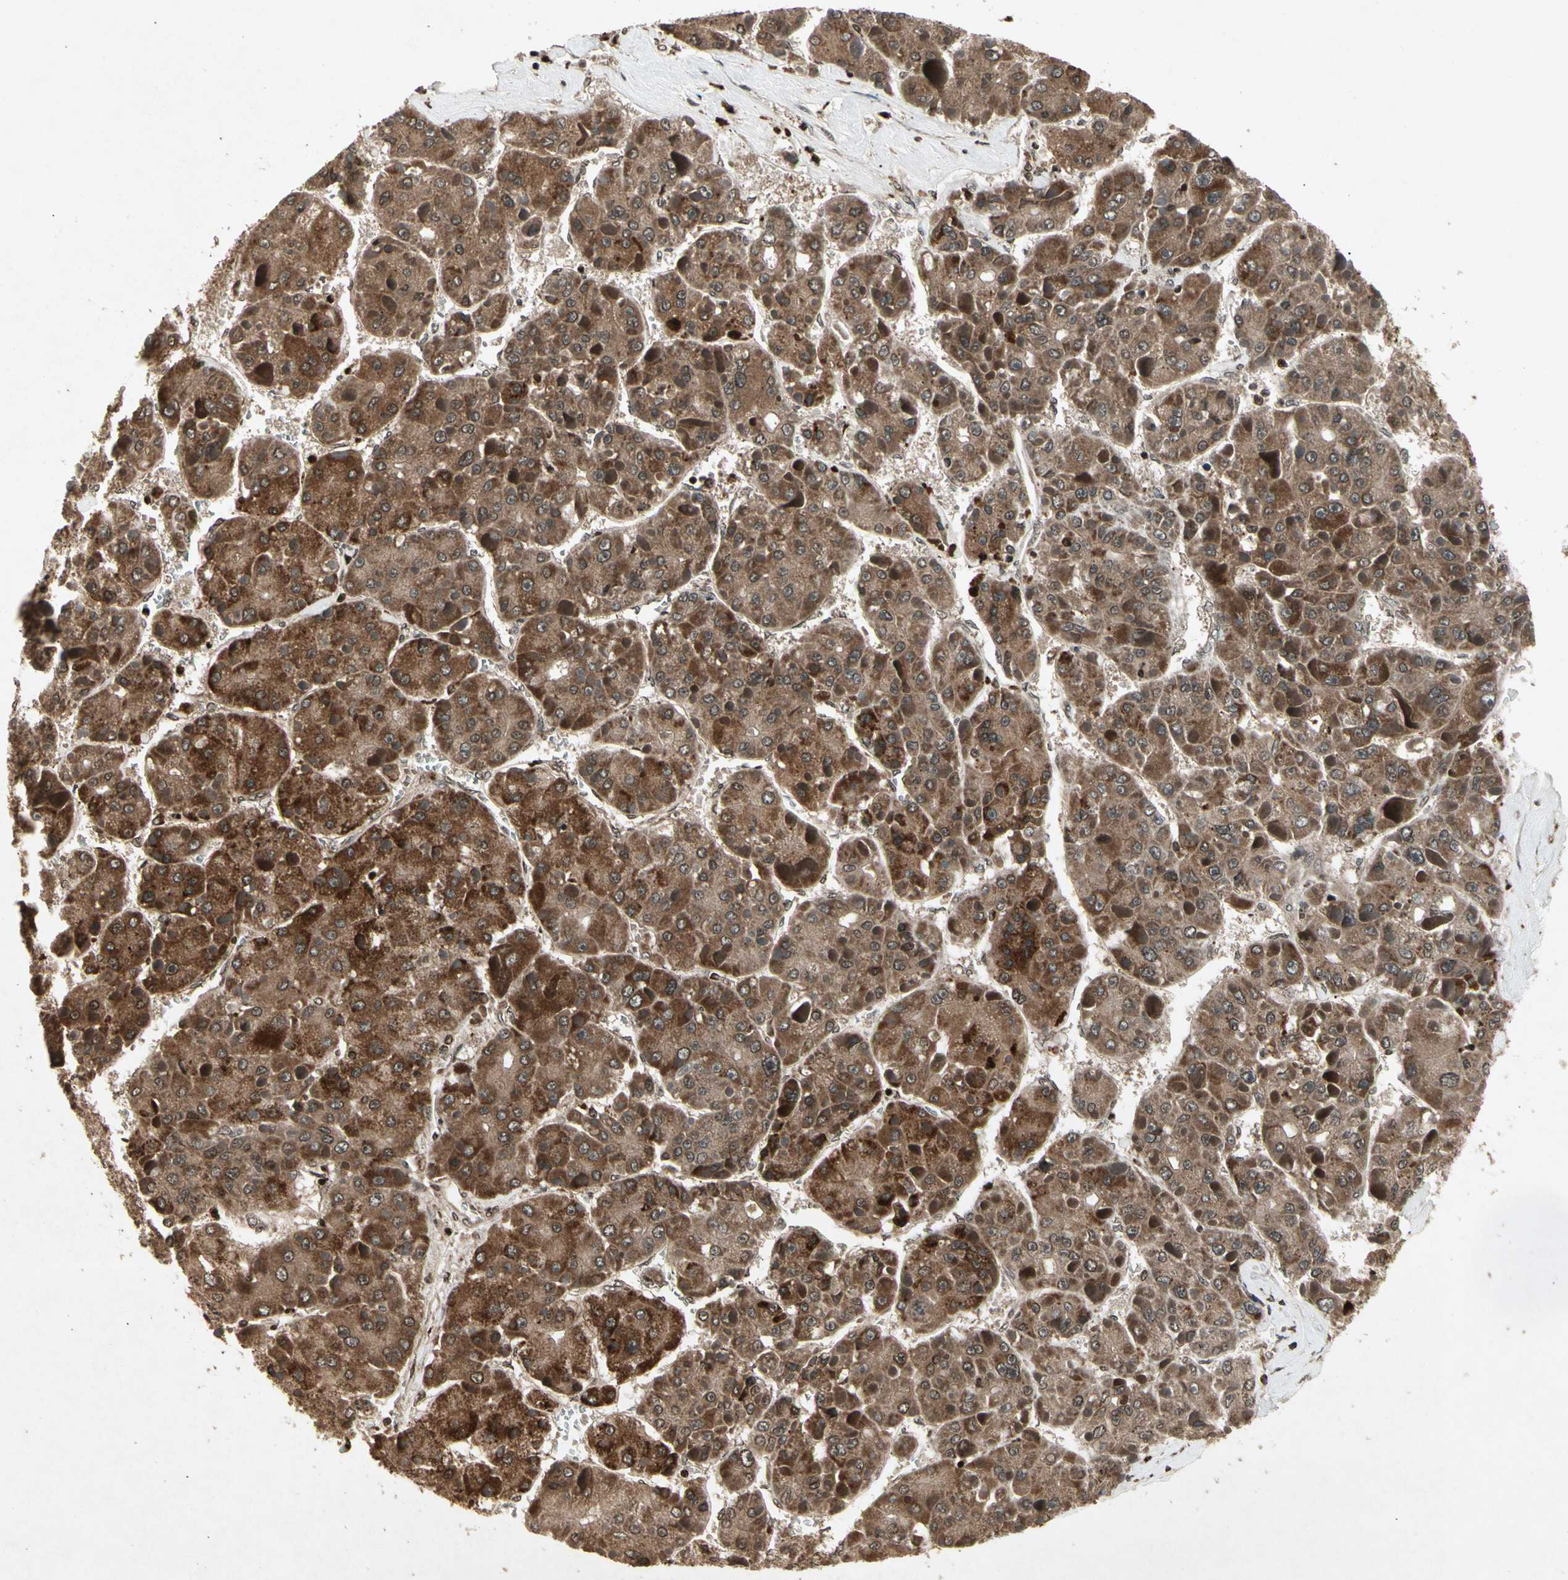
{"staining": {"intensity": "strong", "quantity": "25%-75%", "location": "cytoplasmic/membranous"}, "tissue": "liver cancer", "cell_type": "Tumor cells", "image_type": "cancer", "snomed": [{"axis": "morphology", "description": "Carcinoma, Hepatocellular, NOS"}, {"axis": "topography", "description": "Liver"}], "caption": "Immunohistochemistry (IHC) micrograph of neoplastic tissue: human liver cancer (hepatocellular carcinoma) stained using IHC exhibits high levels of strong protein expression localized specifically in the cytoplasmic/membranous of tumor cells, appearing as a cytoplasmic/membranous brown color.", "gene": "GLRX", "patient": {"sex": "female", "age": 73}}